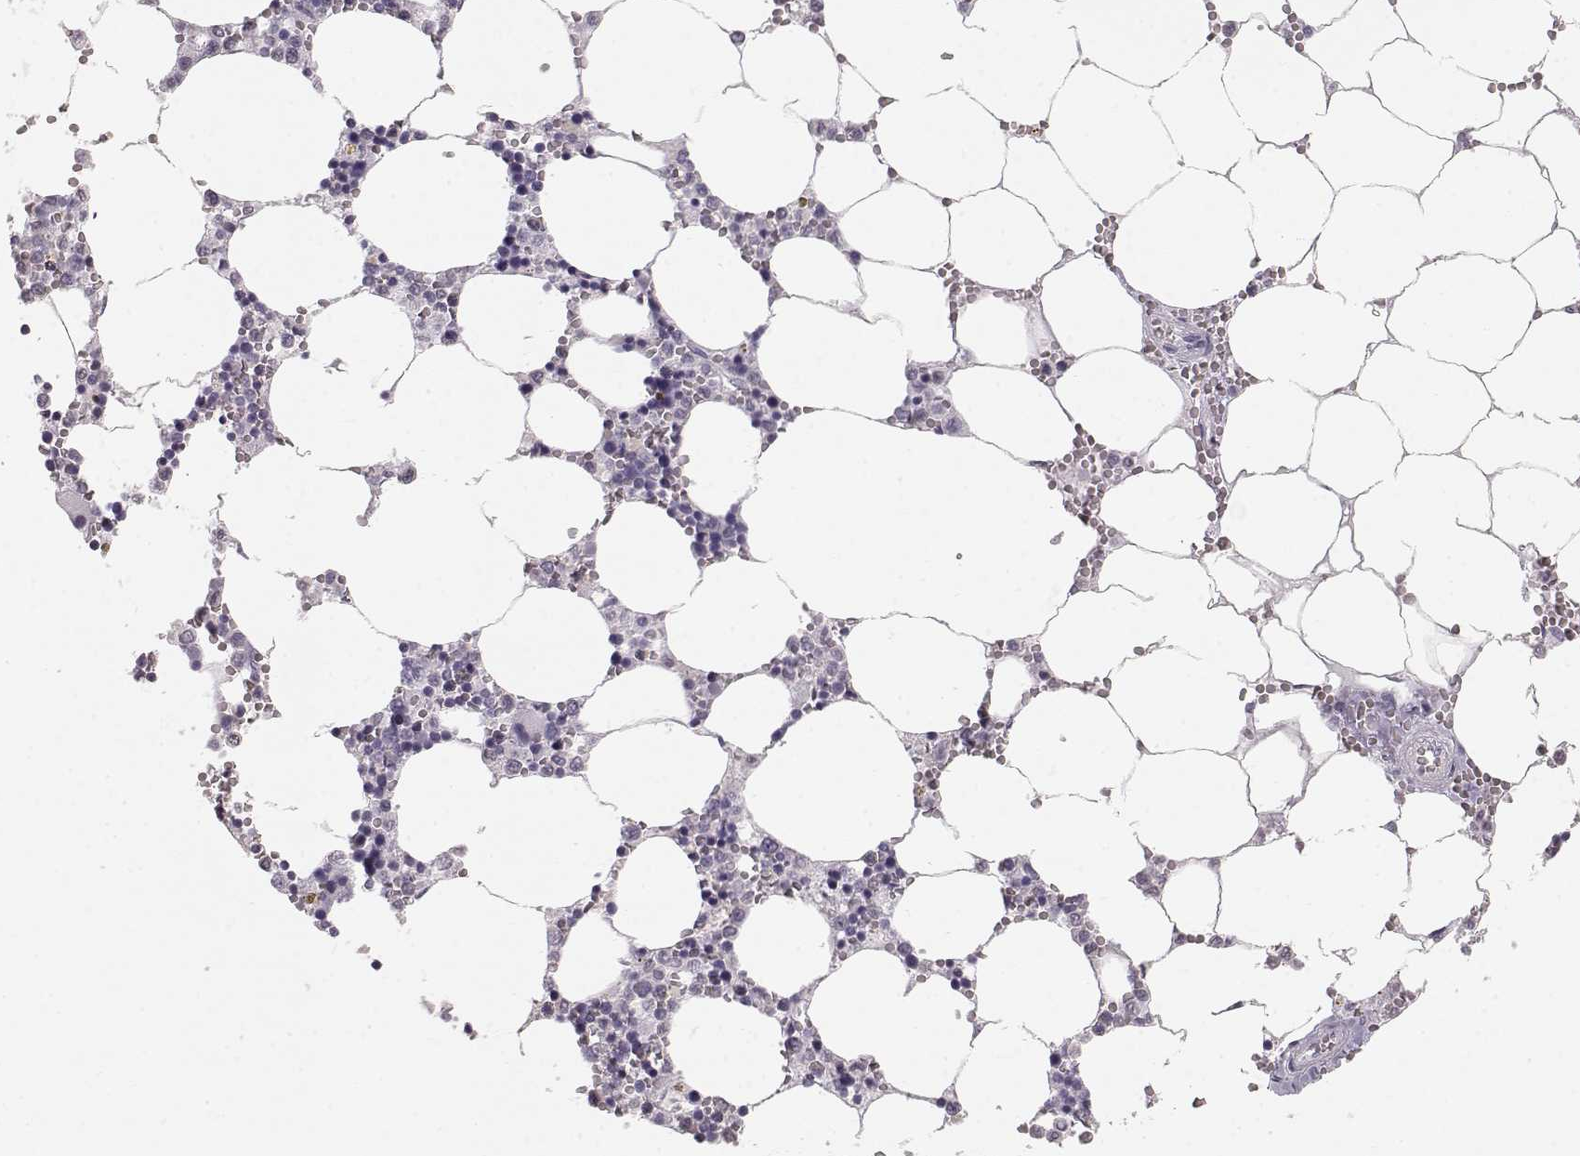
{"staining": {"intensity": "negative", "quantity": "none", "location": "none"}, "tissue": "bone marrow", "cell_type": "Hematopoietic cells", "image_type": "normal", "snomed": [{"axis": "morphology", "description": "Normal tissue, NOS"}, {"axis": "topography", "description": "Bone marrow"}], "caption": "High power microscopy micrograph of an immunohistochemistry (IHC) image of benign bone marrow, revealing no significant expression in hematopoietic cells.", "gene": "KRT31", "patient": {"sex": "female", "age": 64}}